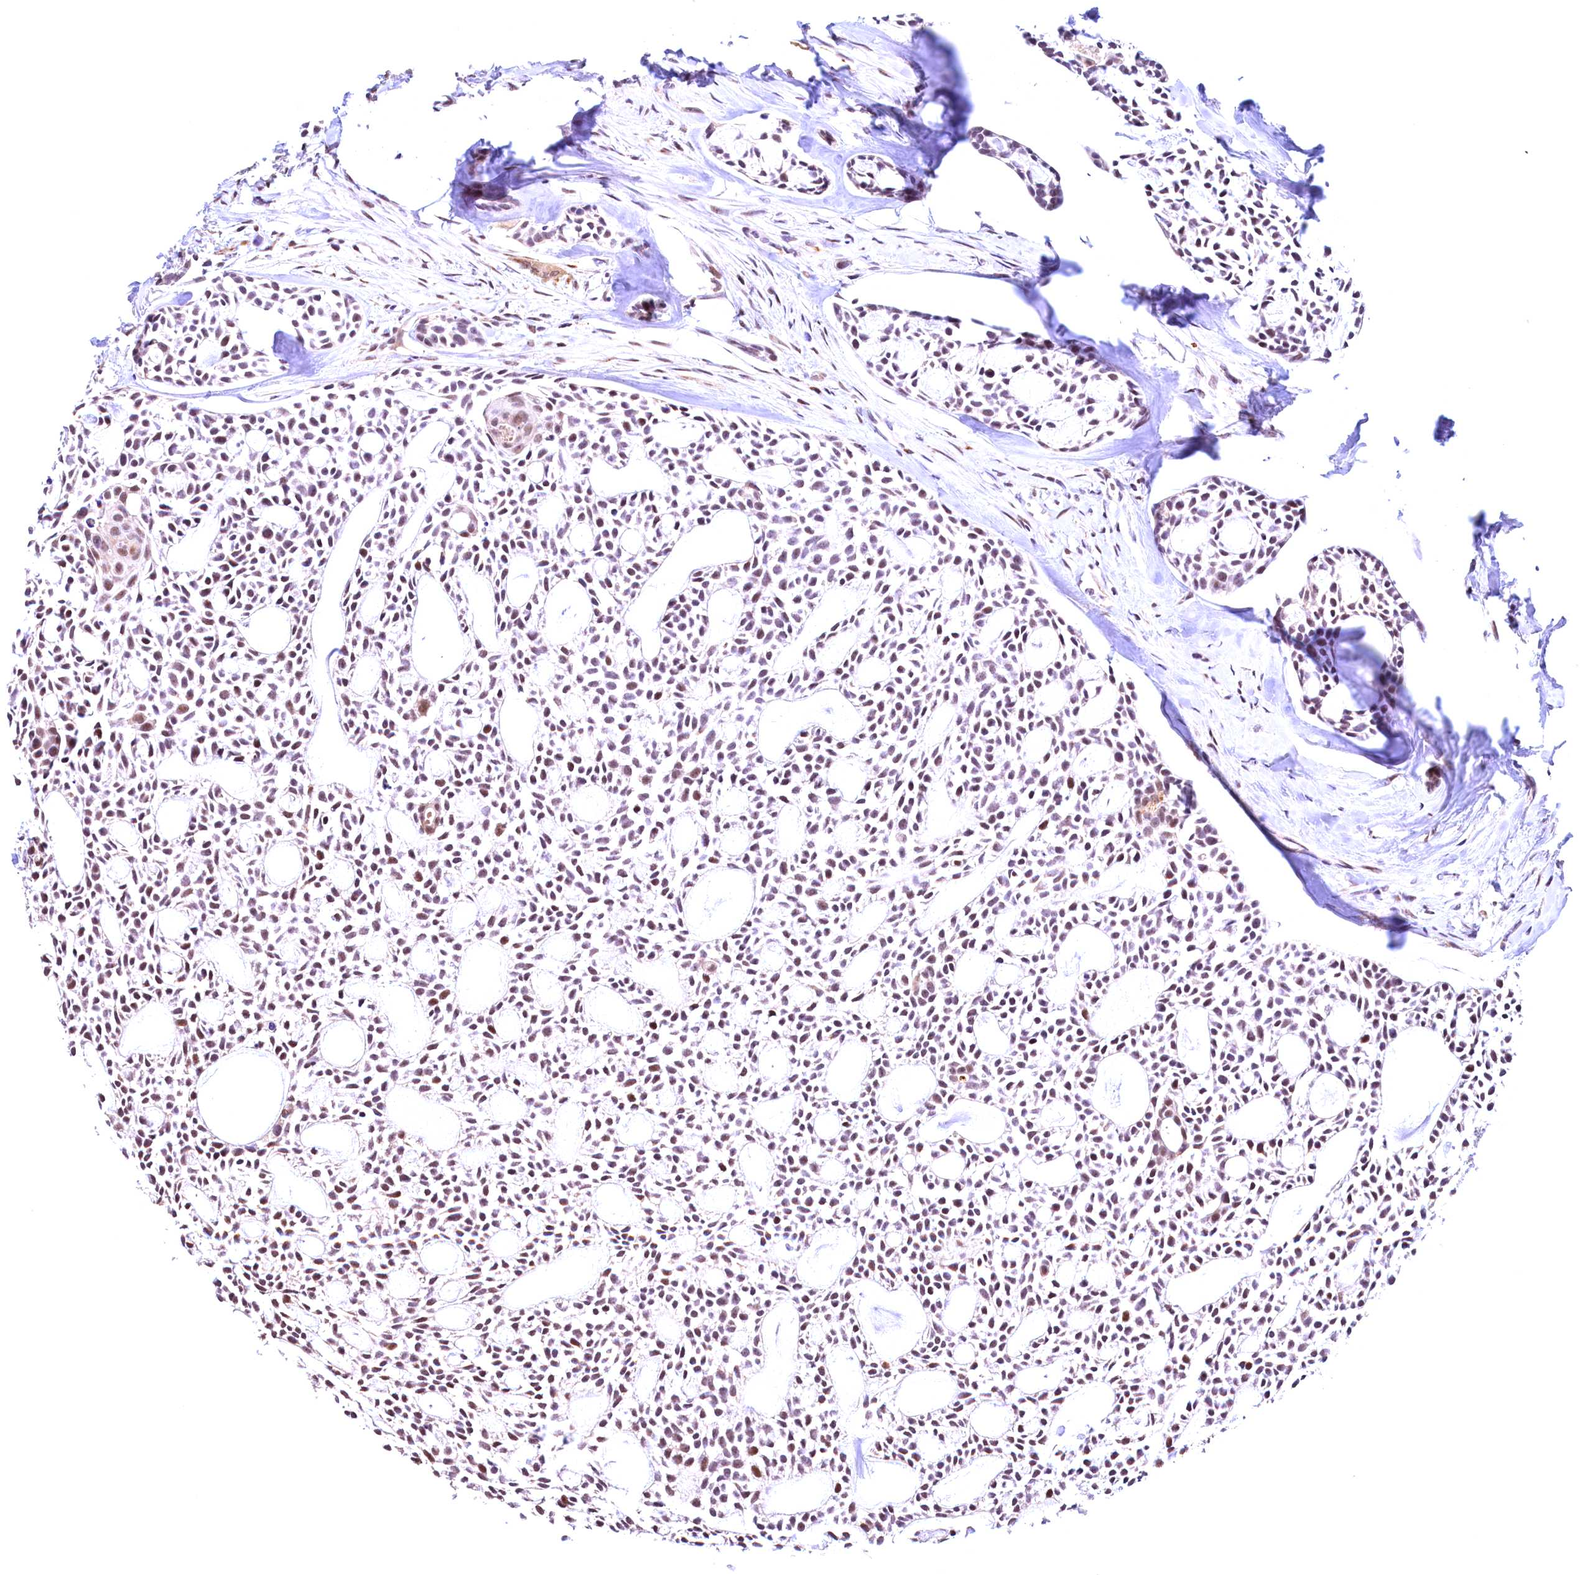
{"staining": {"intensity": "moderate", "quantity": "<25%", "location": "nuclear"}, "tissue": "head and neck cancer", "cell_type": "Tumor cells", "image_type": "cancer", "snomed": [{"axis": "morphology", "description": "Adenocarcinoma, NOS"}, {"axis": "topography", "description": "Subcutis"}, {"axis": "topography", "description": "Head-Neck"}], "caption": "The immunohistochemical stain labels moderate nuclear positivity in tumor cells of head and neck cancer (adenocarcinoma) tissue.", "gene": "FBXO45", "patient": {"sex": "female", "age": 73}}